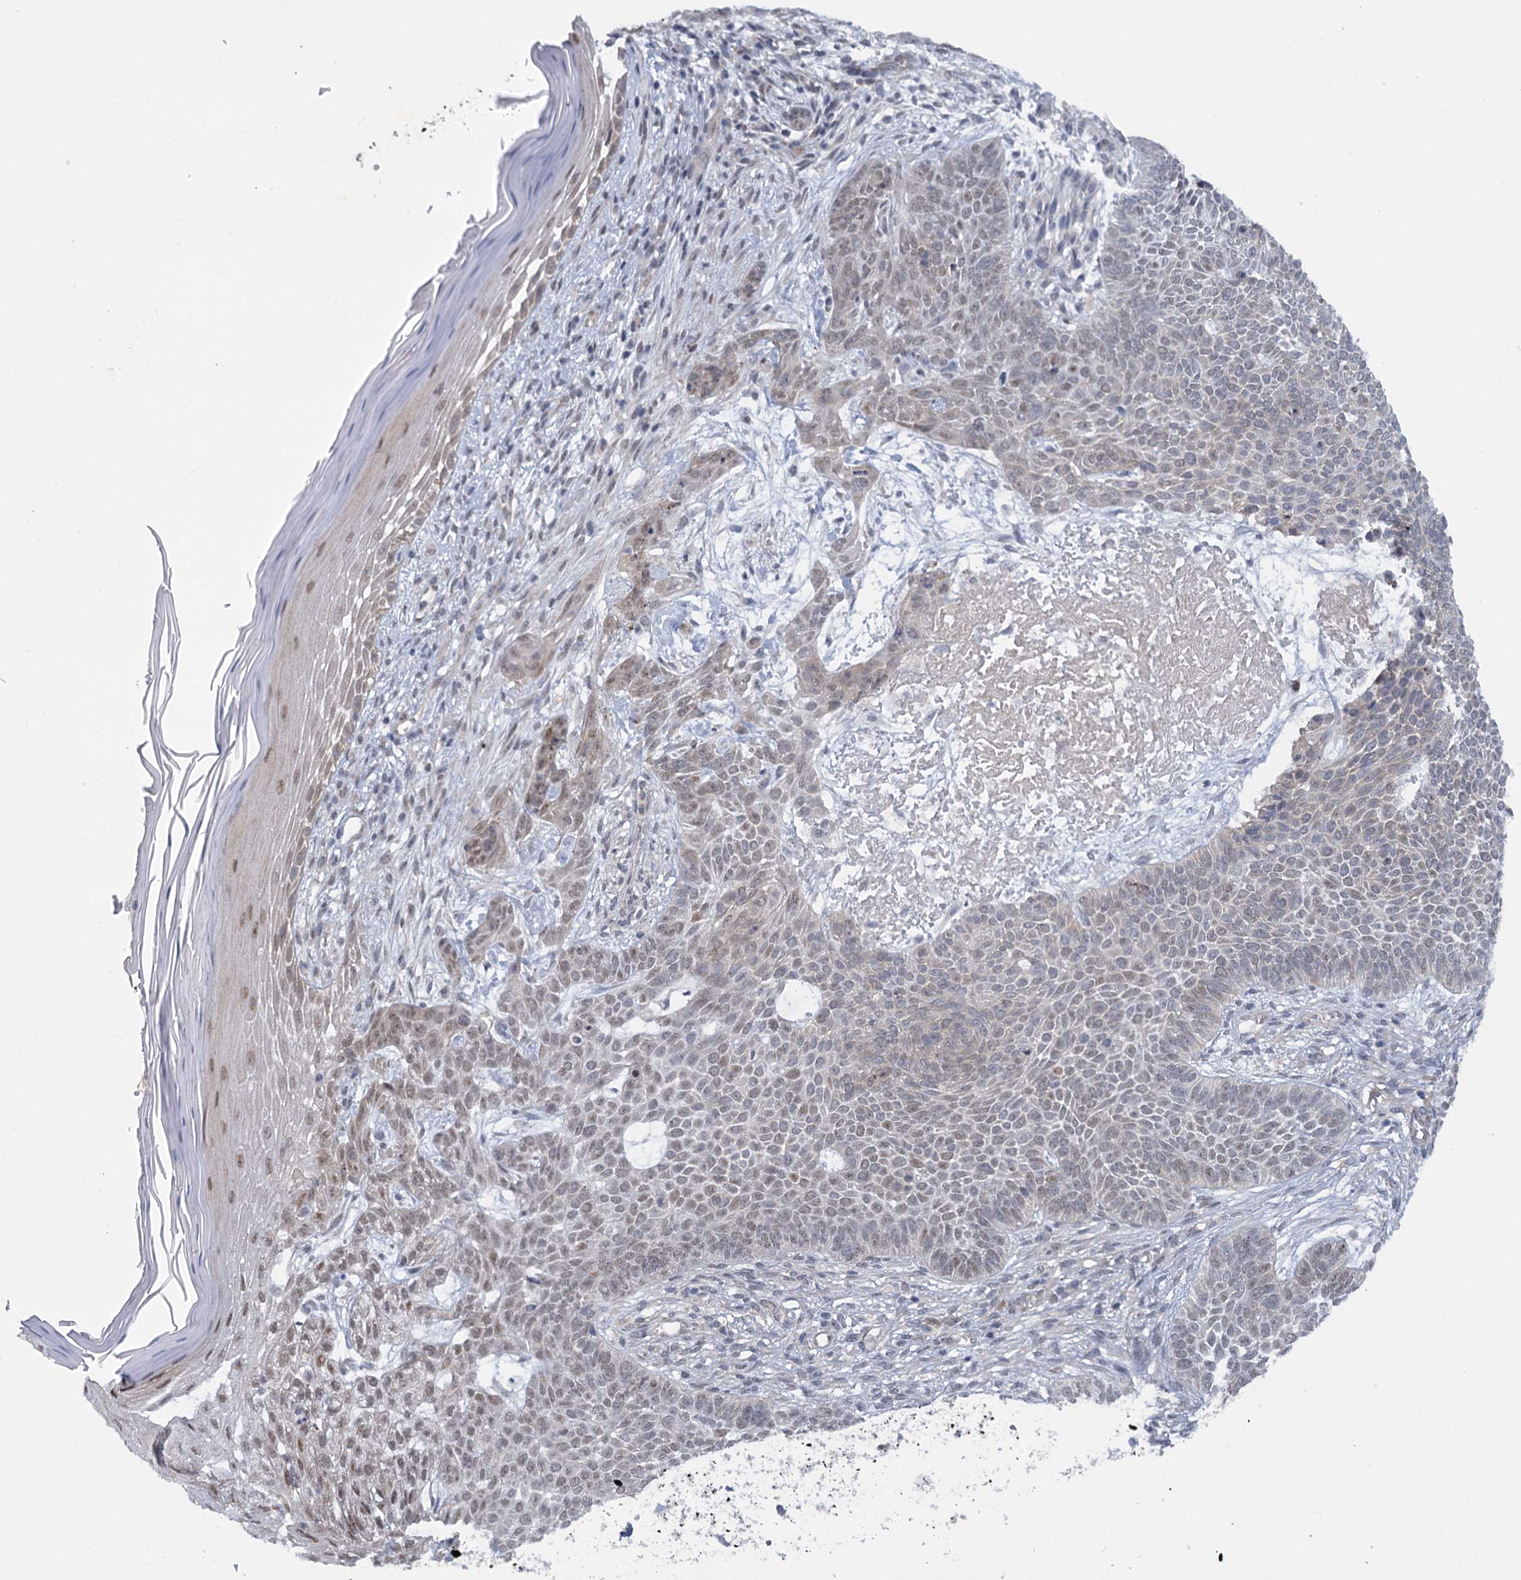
{"staining": {"intensity": "weak", "quantity": "25%-75%", "location": "nuclear"}, "tissue": "skin cancer", "cell_type": "Tumor cells", "image_type": "cancer", "snomed": [{"axis": "morphology", "description": "Basal cell carcinoma"}, {"axis": "topography", "description": "Skin"}], "caption": "Skin cancer stained with immunohistochemistry (IHC) demonstrates weak nuclear positivity in approximately 25%-75% of tumor cells.", "gene": "MBLAC2", "patient": {"sex": "male", "age": 85}}